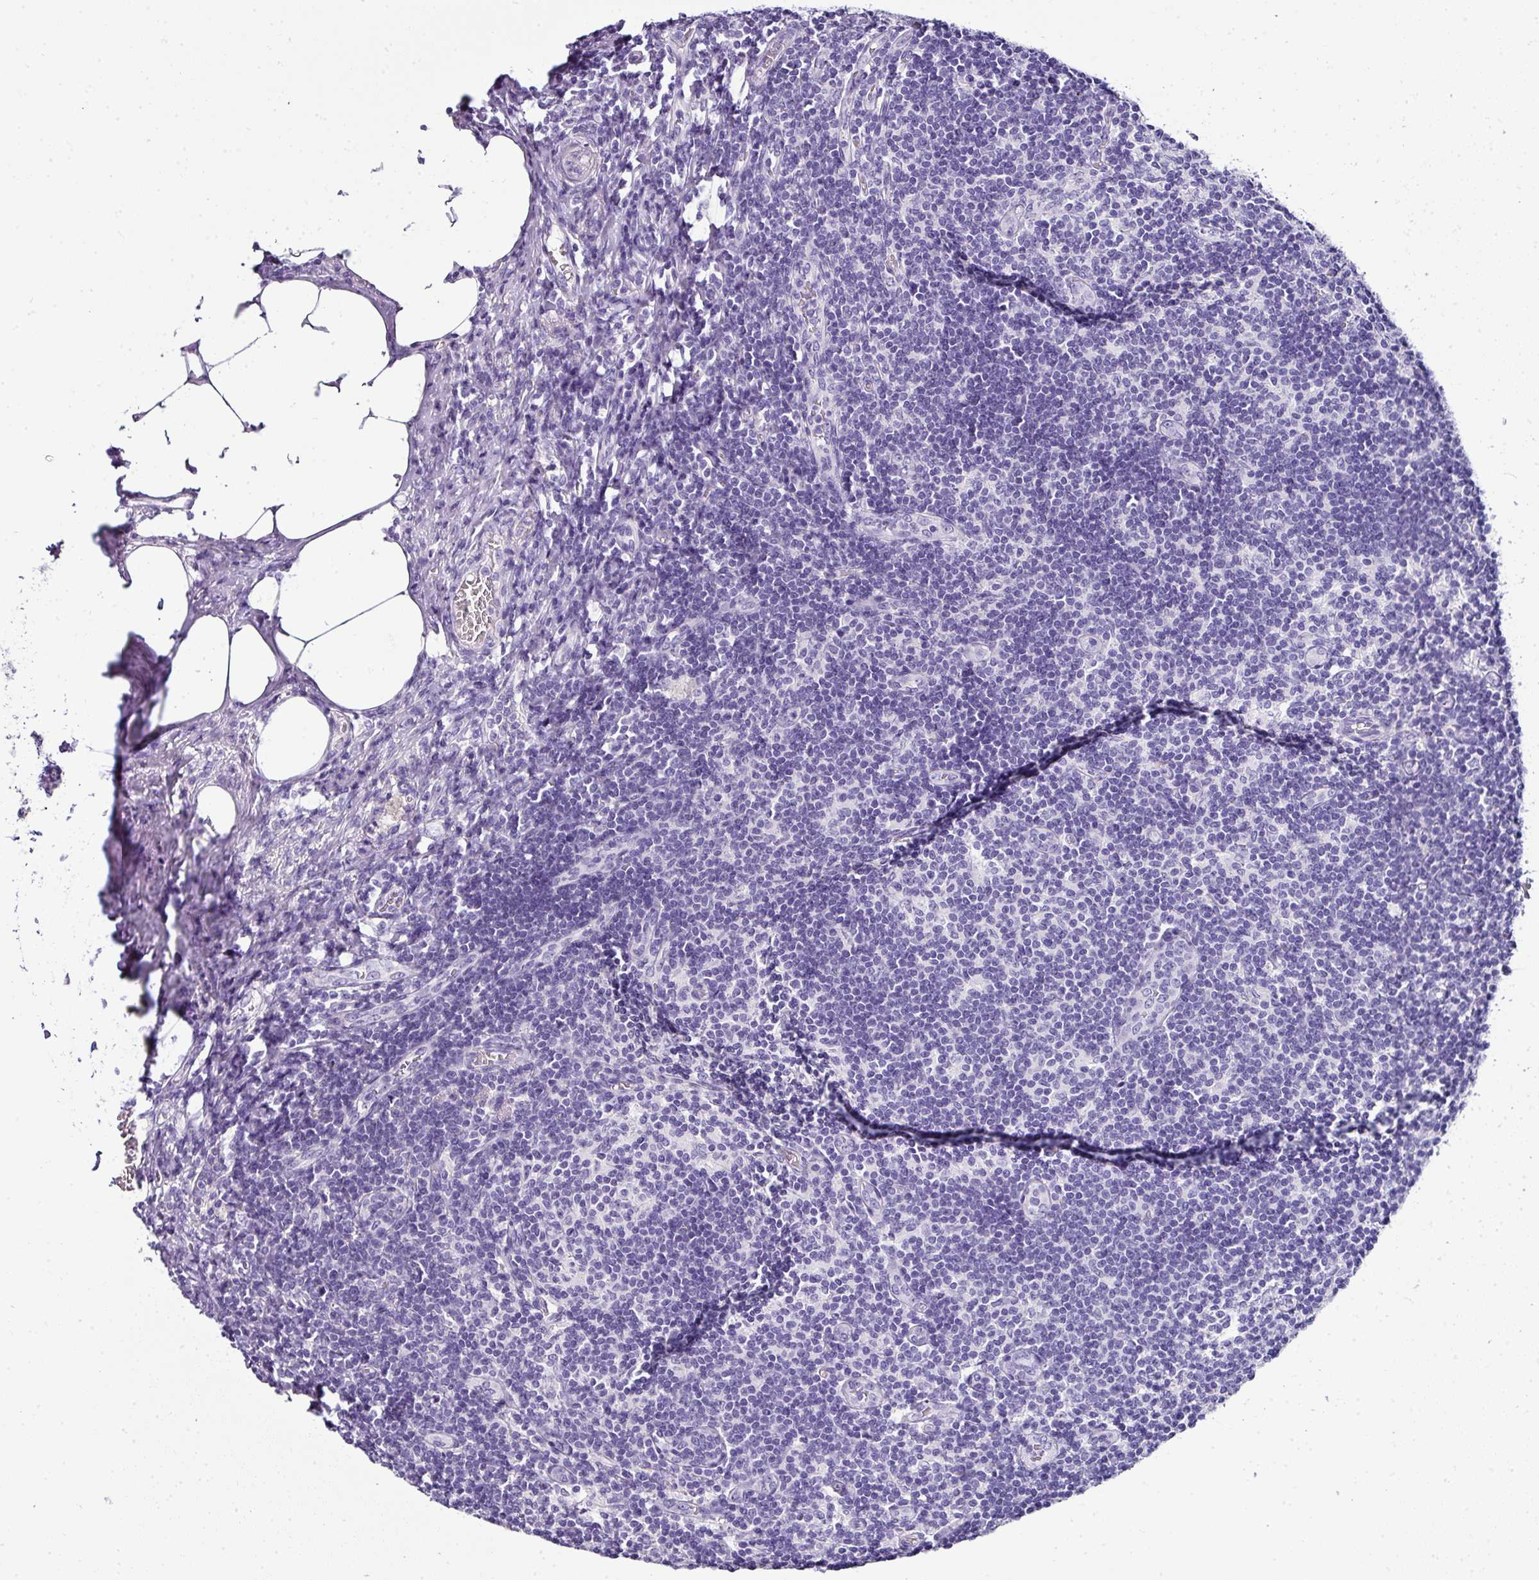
{"staining": {"intensity": "negative", "quantity": "none", "location": "none"}, "tissue": "lymph node", "cell_type": "Germinal center cells", "image_type": "normal", "snomed": [{"axis": "morphology", "description": "Normal tissue, NOS"}, {"axis": "topography", "description": "Lymph node"}], "caption": "DAB (3,3'-diaminobenzidine) immunohistochemical staining of benign human lymph node displays no significant staining in germinal center cells. (Brightfield microscopy of DAB immunohistochemistry at high magnification).", "gene": "NAPSA", "patient": {"sex": "female", "age": 59}}